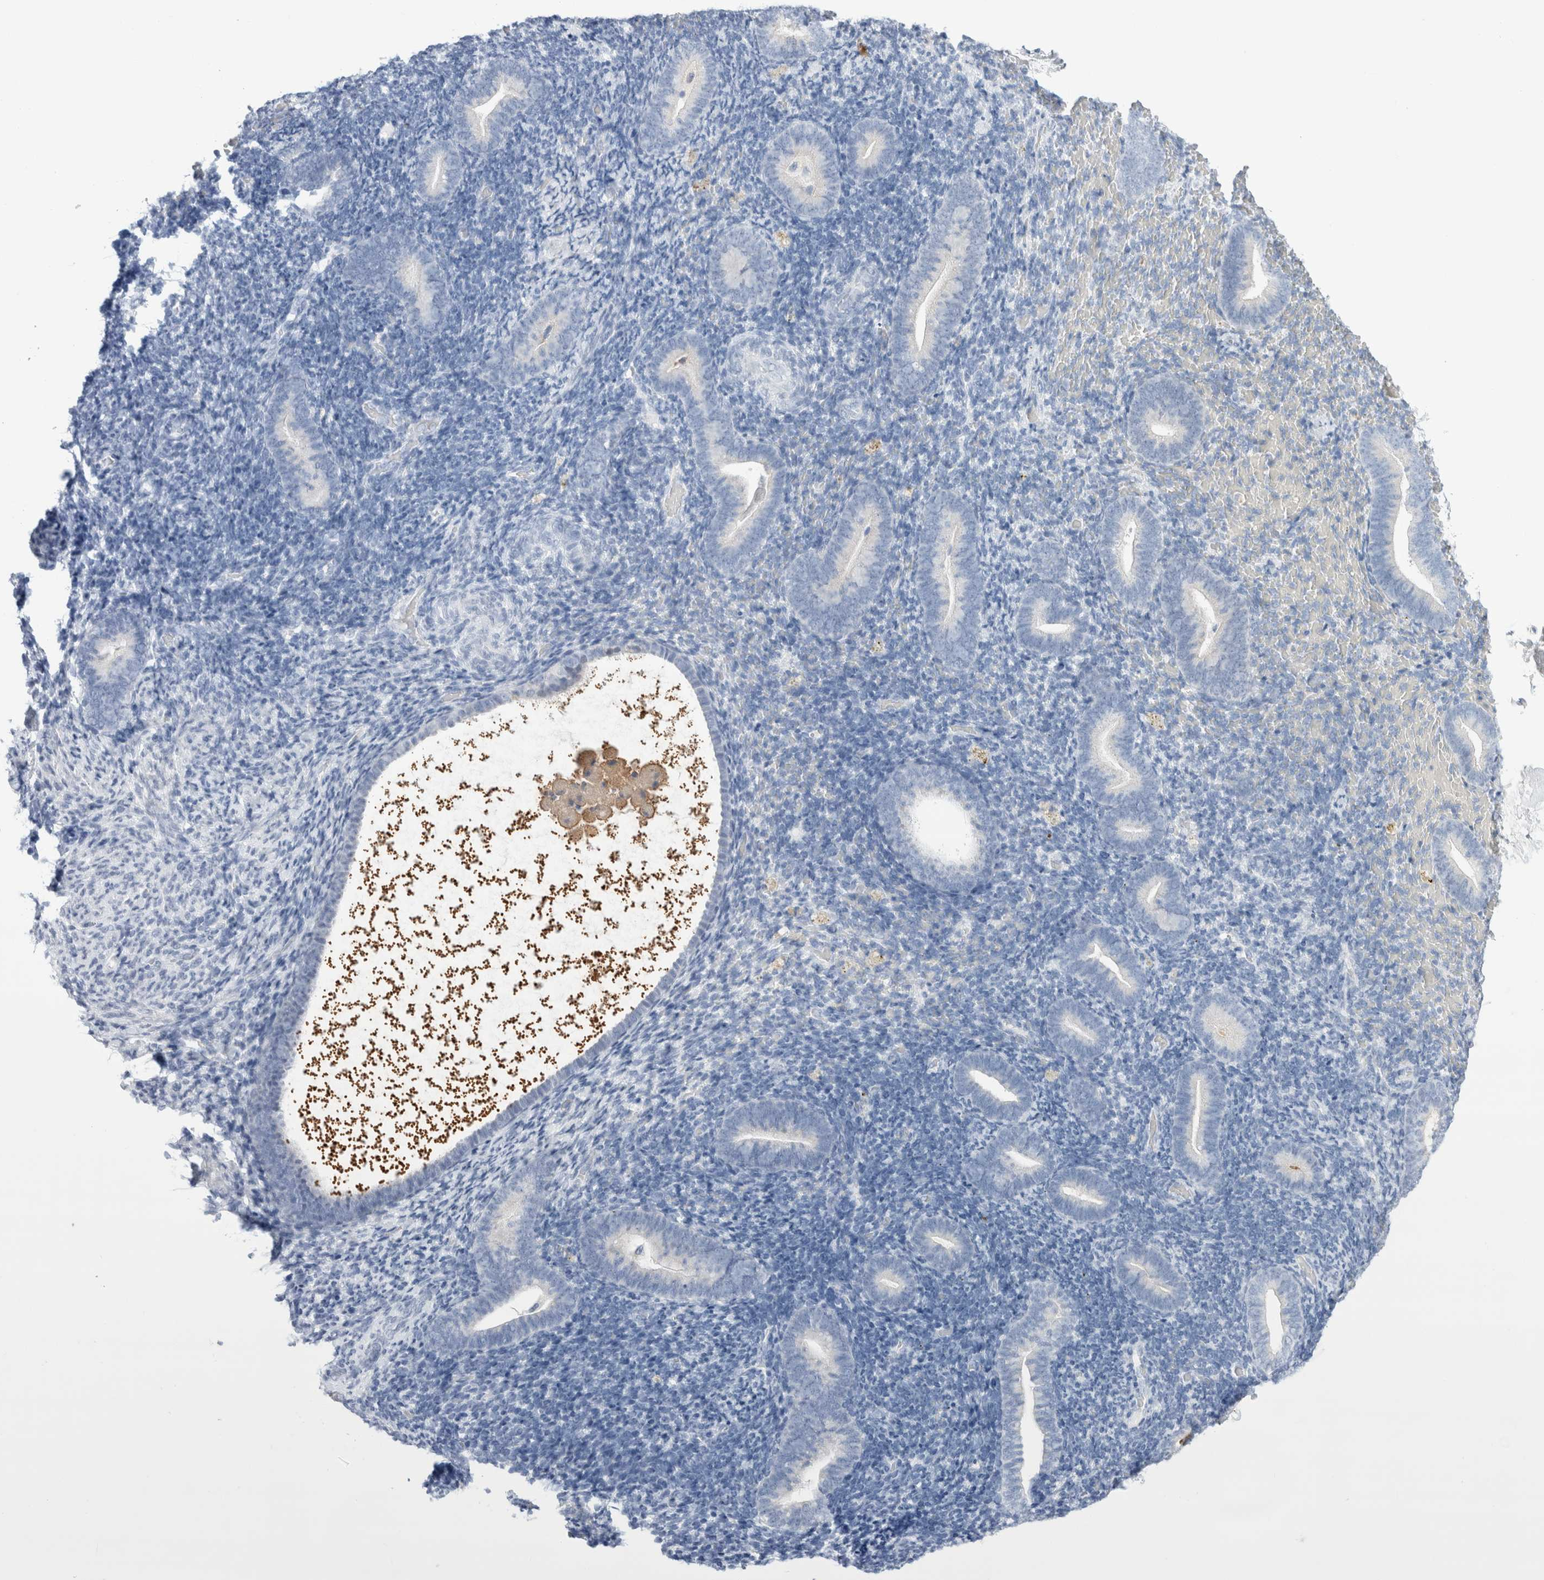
{"staining": {"intensity": "negative", "quantity": "none", "location": "none"}, "tissue": "endometrium", "cell_type": "Cells in endometrial stroma", "image_type": "normal", "snomed": [{"axis": "morphology", "description": "Normal tissue, NOS"}, {"axis": "topography", "description": "Endometrium"}], "caption": "Immunohistochemistry micrograph of benign endometrium: endometrium stained with DAB exhibits no significant protein positivity in cells in endometrial stroma.", "gene": "SLC22A12", "patient": {"sex": "female", "age": 51}}